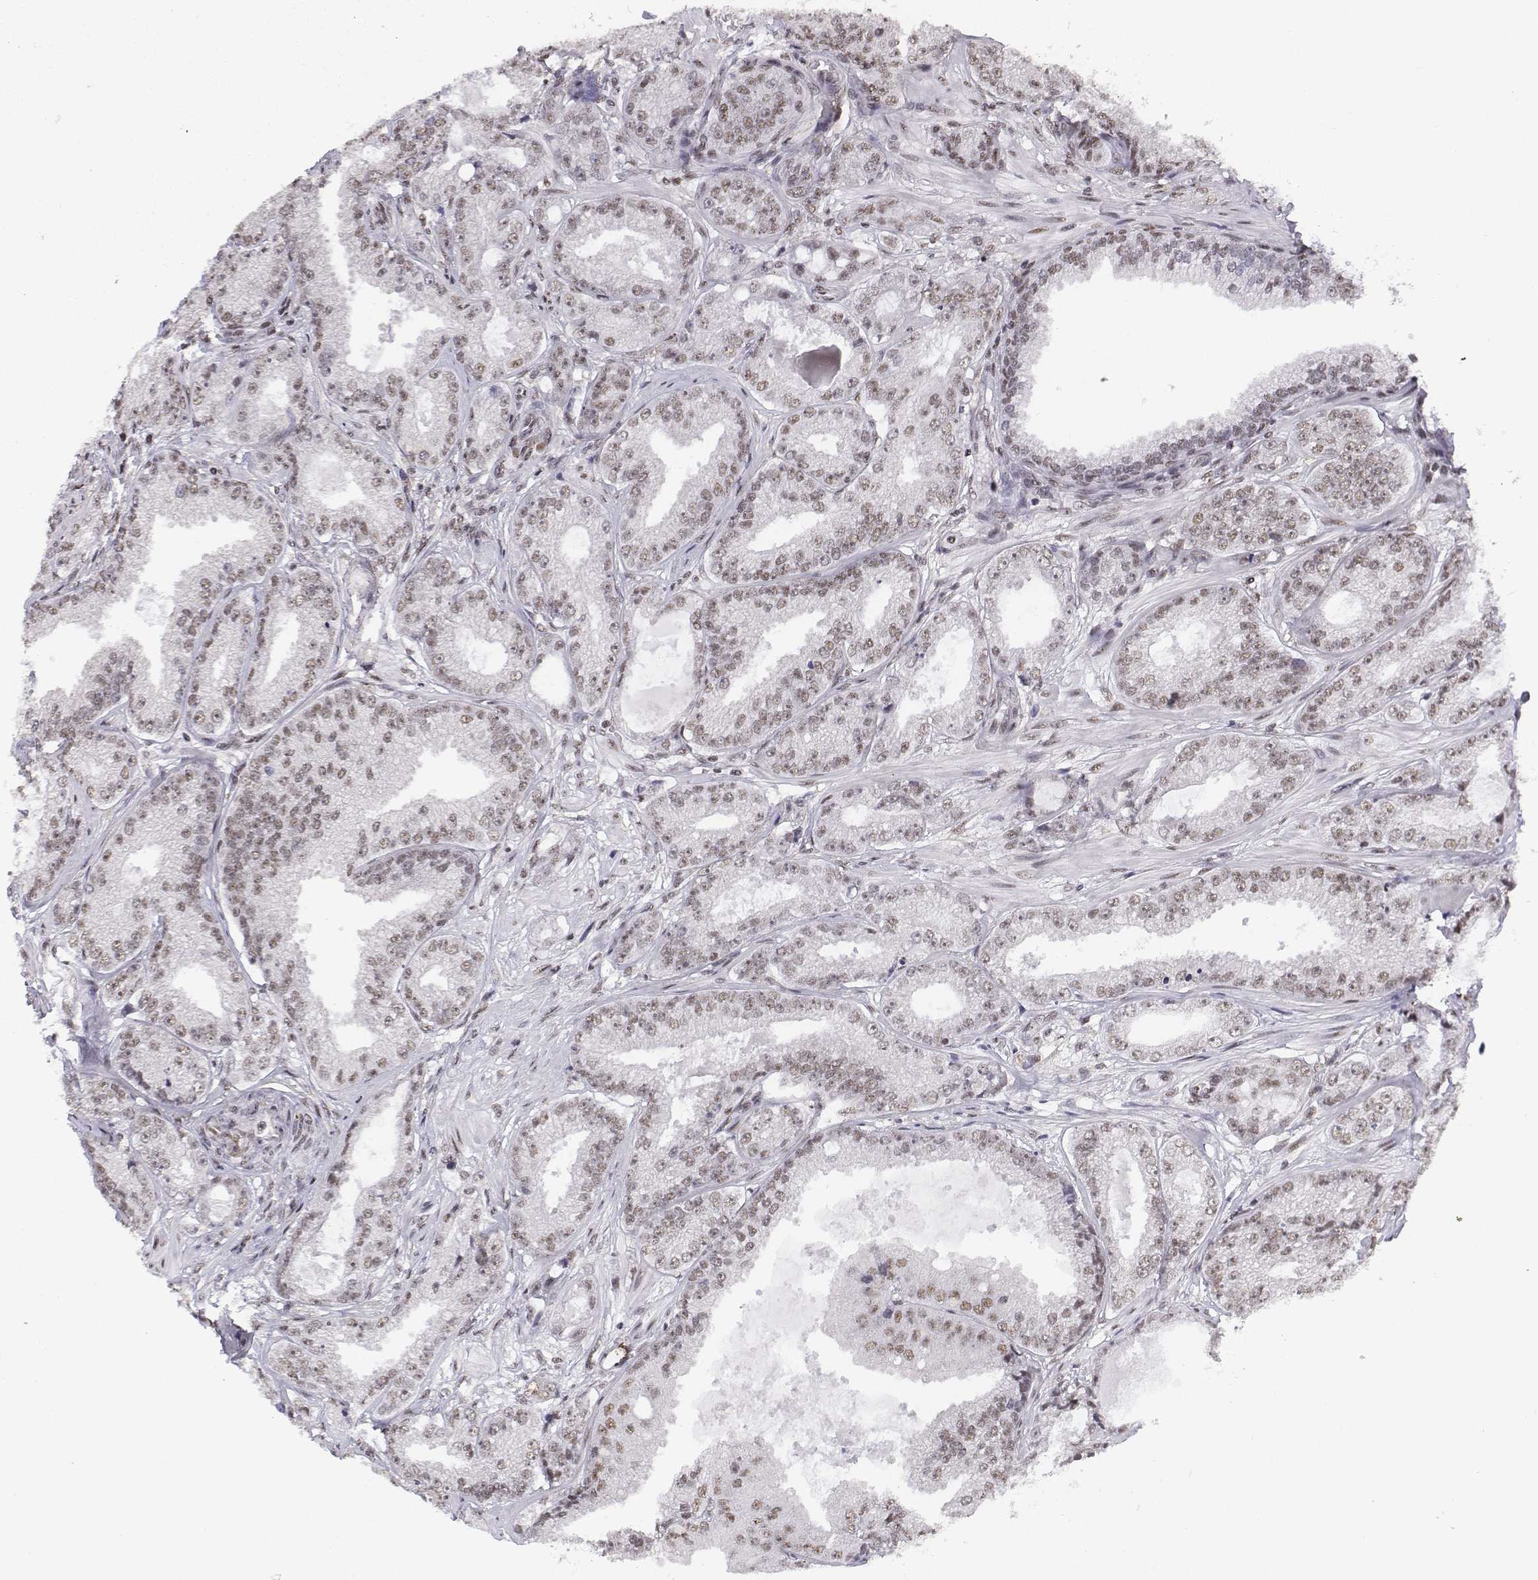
{"staining": {"intensity": "weak", "quantity": ">75%", "location": "nuclear"}, "tissue": "prostate cancer", "cell_type": "Tumor cells", "image_type": "cancer", "snomed": [{"axis": "morphology", "description": "Adenocarcinoma, NOS"}, {"axis": "topography", "description": "Prostate"}], "caption": "Prostate cancer (adenocarcinoma) was stained to show a protein in brown. There is low levels of weak nuclear staining in approximately >75% of tumor cells.", "gene": "SETD1A", "patient": {"sex": "male", "age": 64}}